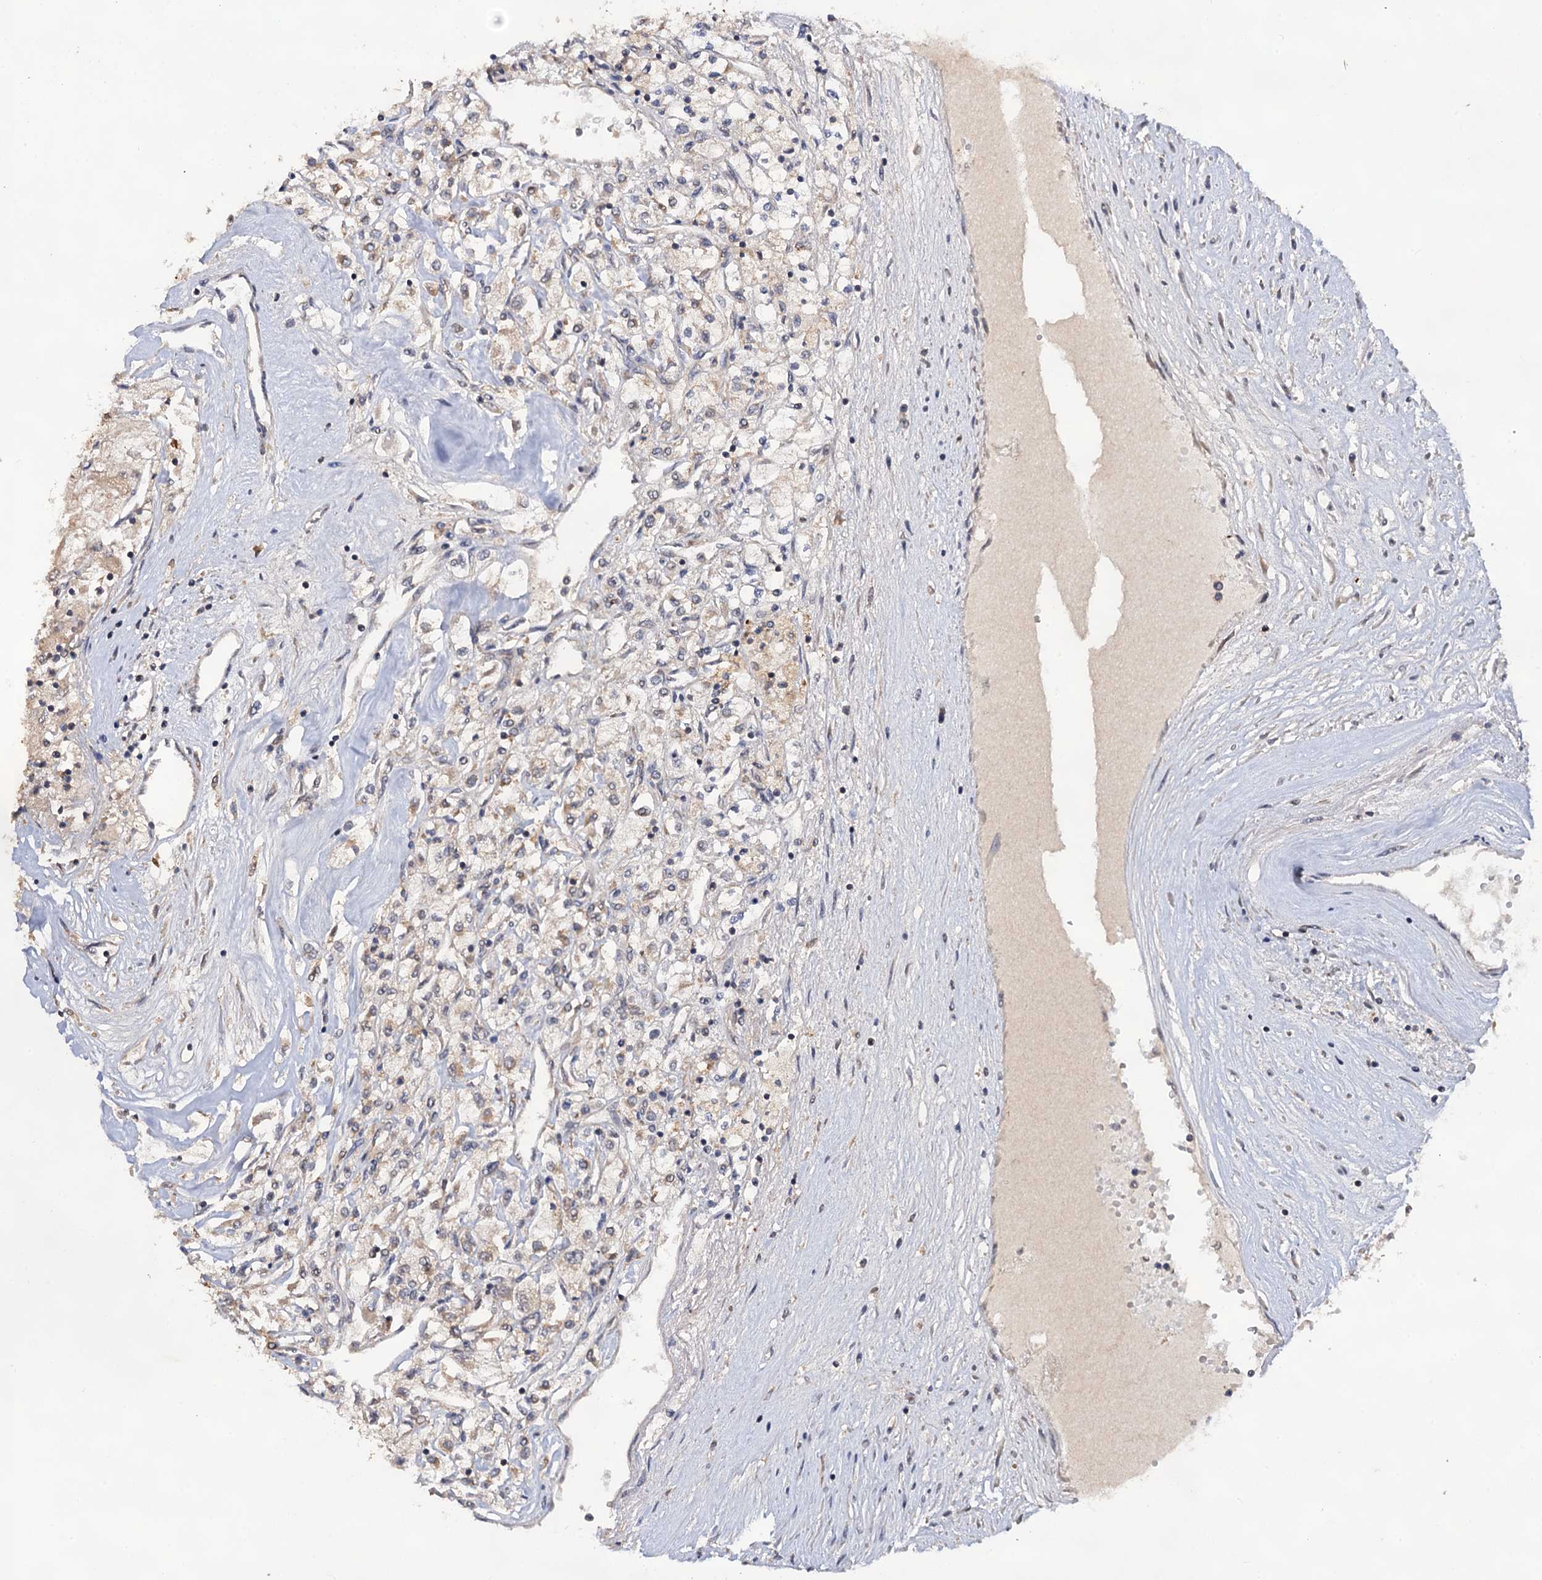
{"staining": {"intensity": "weak", "quantity": "25%-75%", "location": "cytoplasmic/membranous"}, "tissue": "renal cancer", "cell_type": "Tumor cells", "image_type": "cancer", "snomed": [{"axis": "morphology", "description": "Adenocarcinoma, NOS"}, {"axis": "topography", "description": "Kidney"}], "caption": "Protein expression analysis of human renal adenocarcinoma reveals weak cytoplasmic/membranous staining in about 25%-75% of tumor cells.", "gene": "LRRC63", "patient": {"sex": "male", "age": 80}}